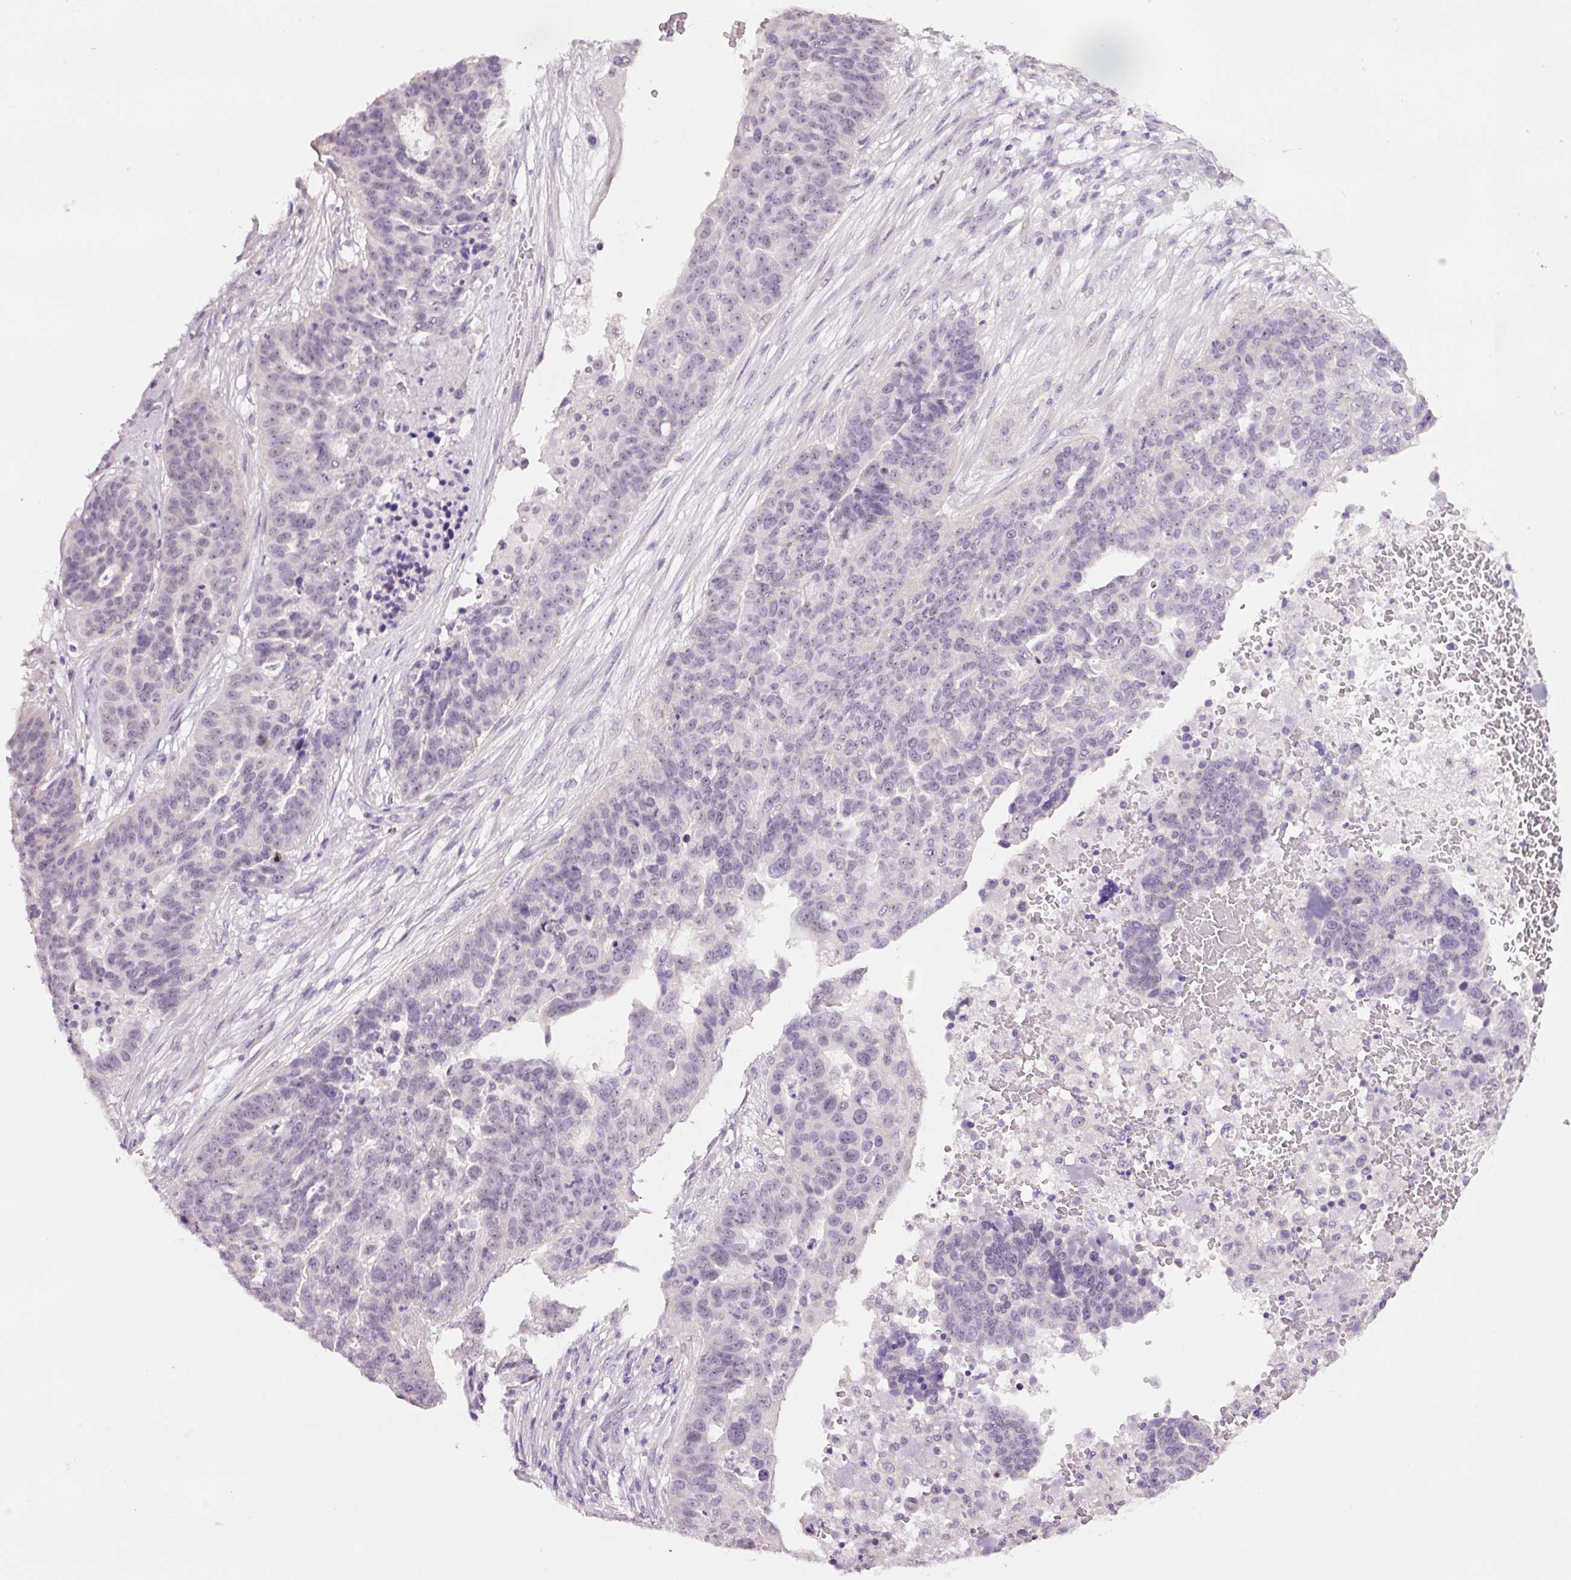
{"staining": {"intensity": "weak", "quantity": "<25%", "location": "nuclear"}, "tissue": "ovarian cancer", "cell_type": "Tumor cells", "image_type": "cancer", "snomed": [{"axis": "morphology", "description": "Cystadenocarcinoma, serous, NOS"}, {"axis": "topography", "description": "Ovary"}], "caption": "IHC photomicrograph of neoplastic tissue: ovarian cancer stained with DAB shows no significant protein staining in tumor cells.", "gene": "GCG", "patient": {"sex": "female", "age": 59}}